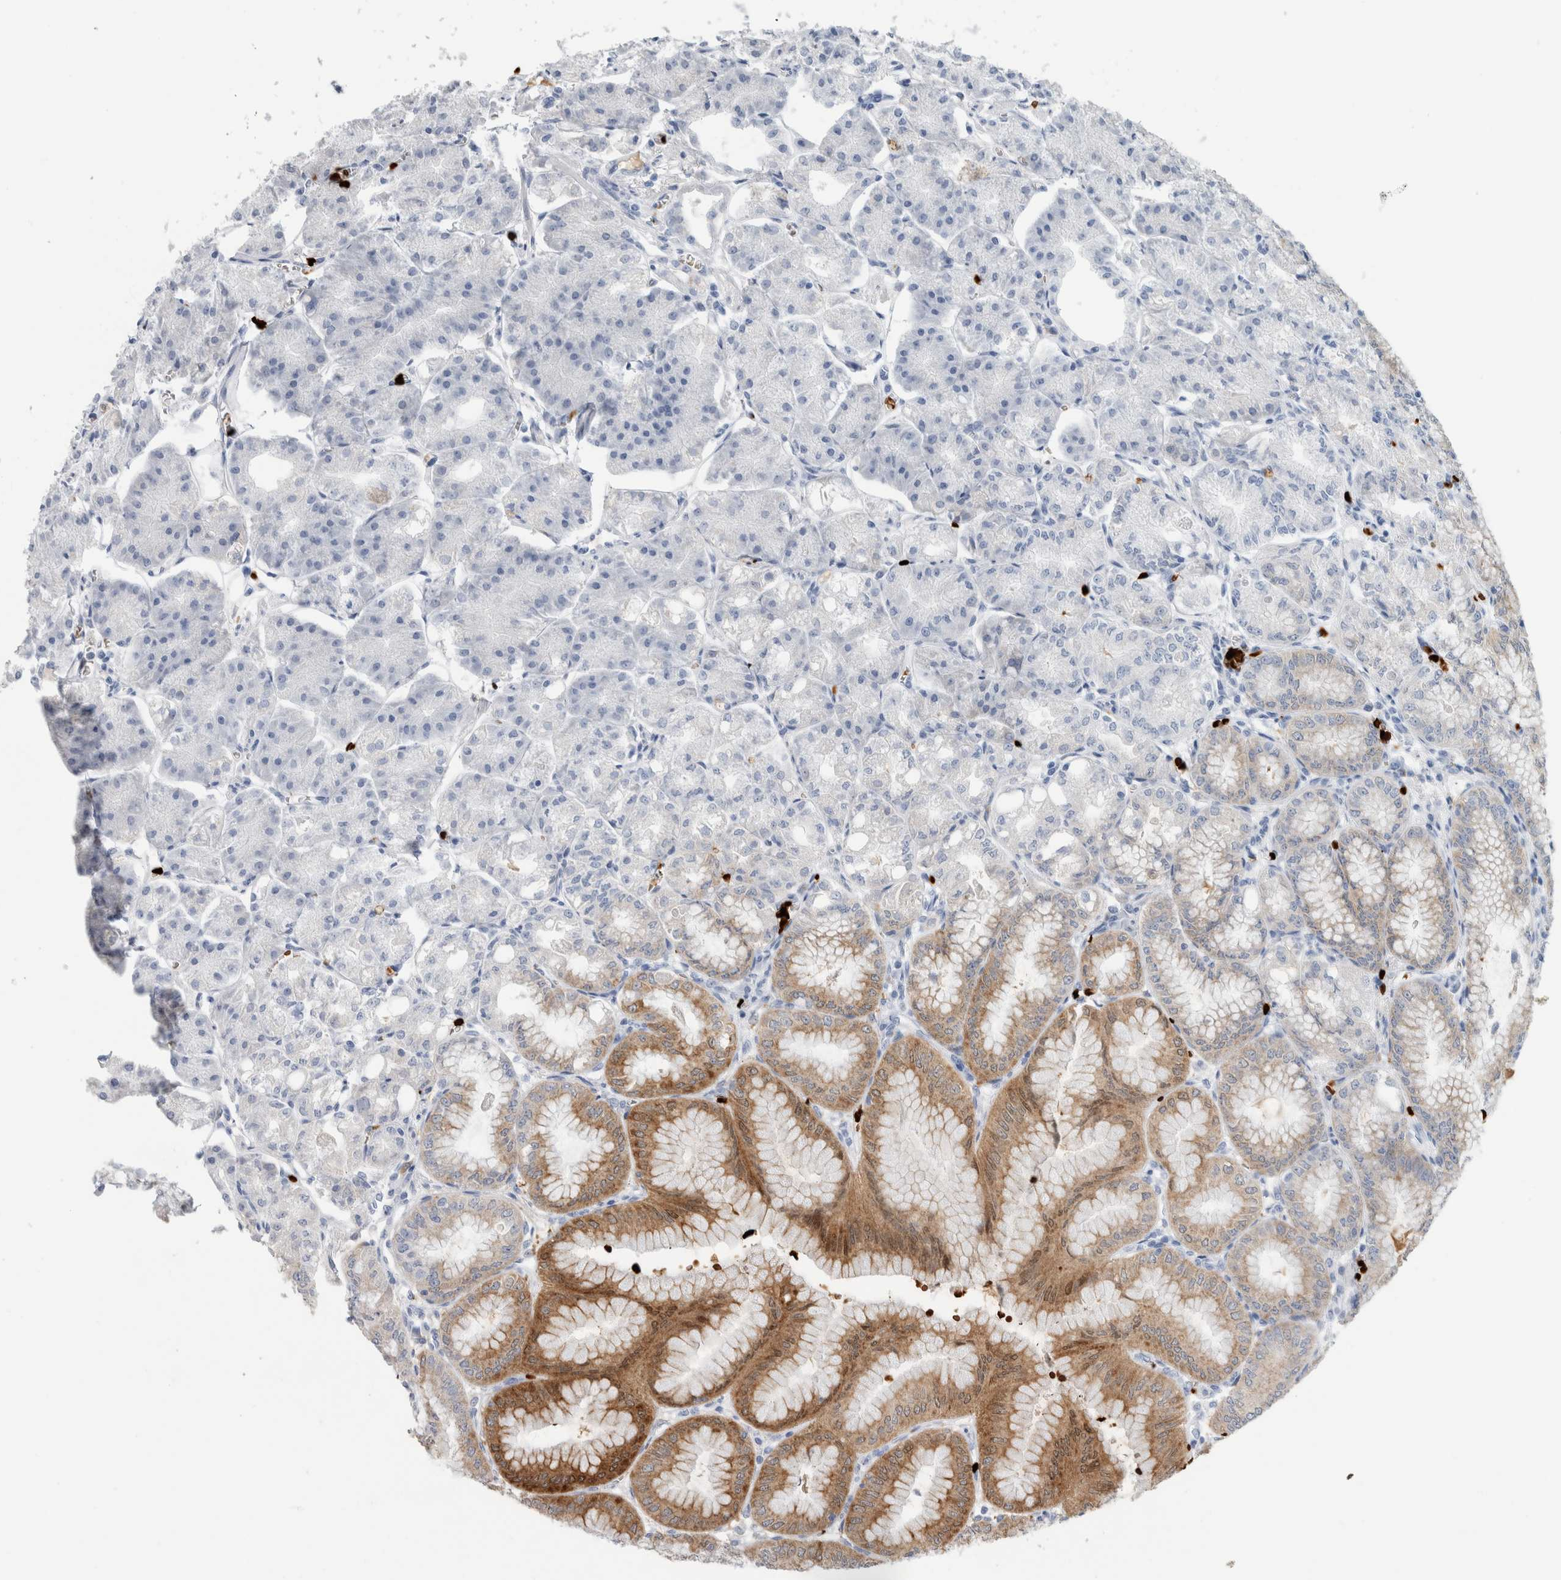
{"staining": {"intensity": "moderate", "quantity": "<25%", "location": "cytoplasmic/membranous"}, "tissue": "stomach", "cell_type": "Glandular cells", "image_type": "normal", "snomed": [{"axis": "morphology", "description": "Normal tissue, NOS"}, {"axis": "topography", "description": "Stomach, lower"}], "caption": "Brown immunohistochemical staining in benign human stomach reveals moderate cytoplasmic/membranous staining in about <25% of glandular cells.", "gene": "CA1", "patient": {"sex": "male", "age": 71}}